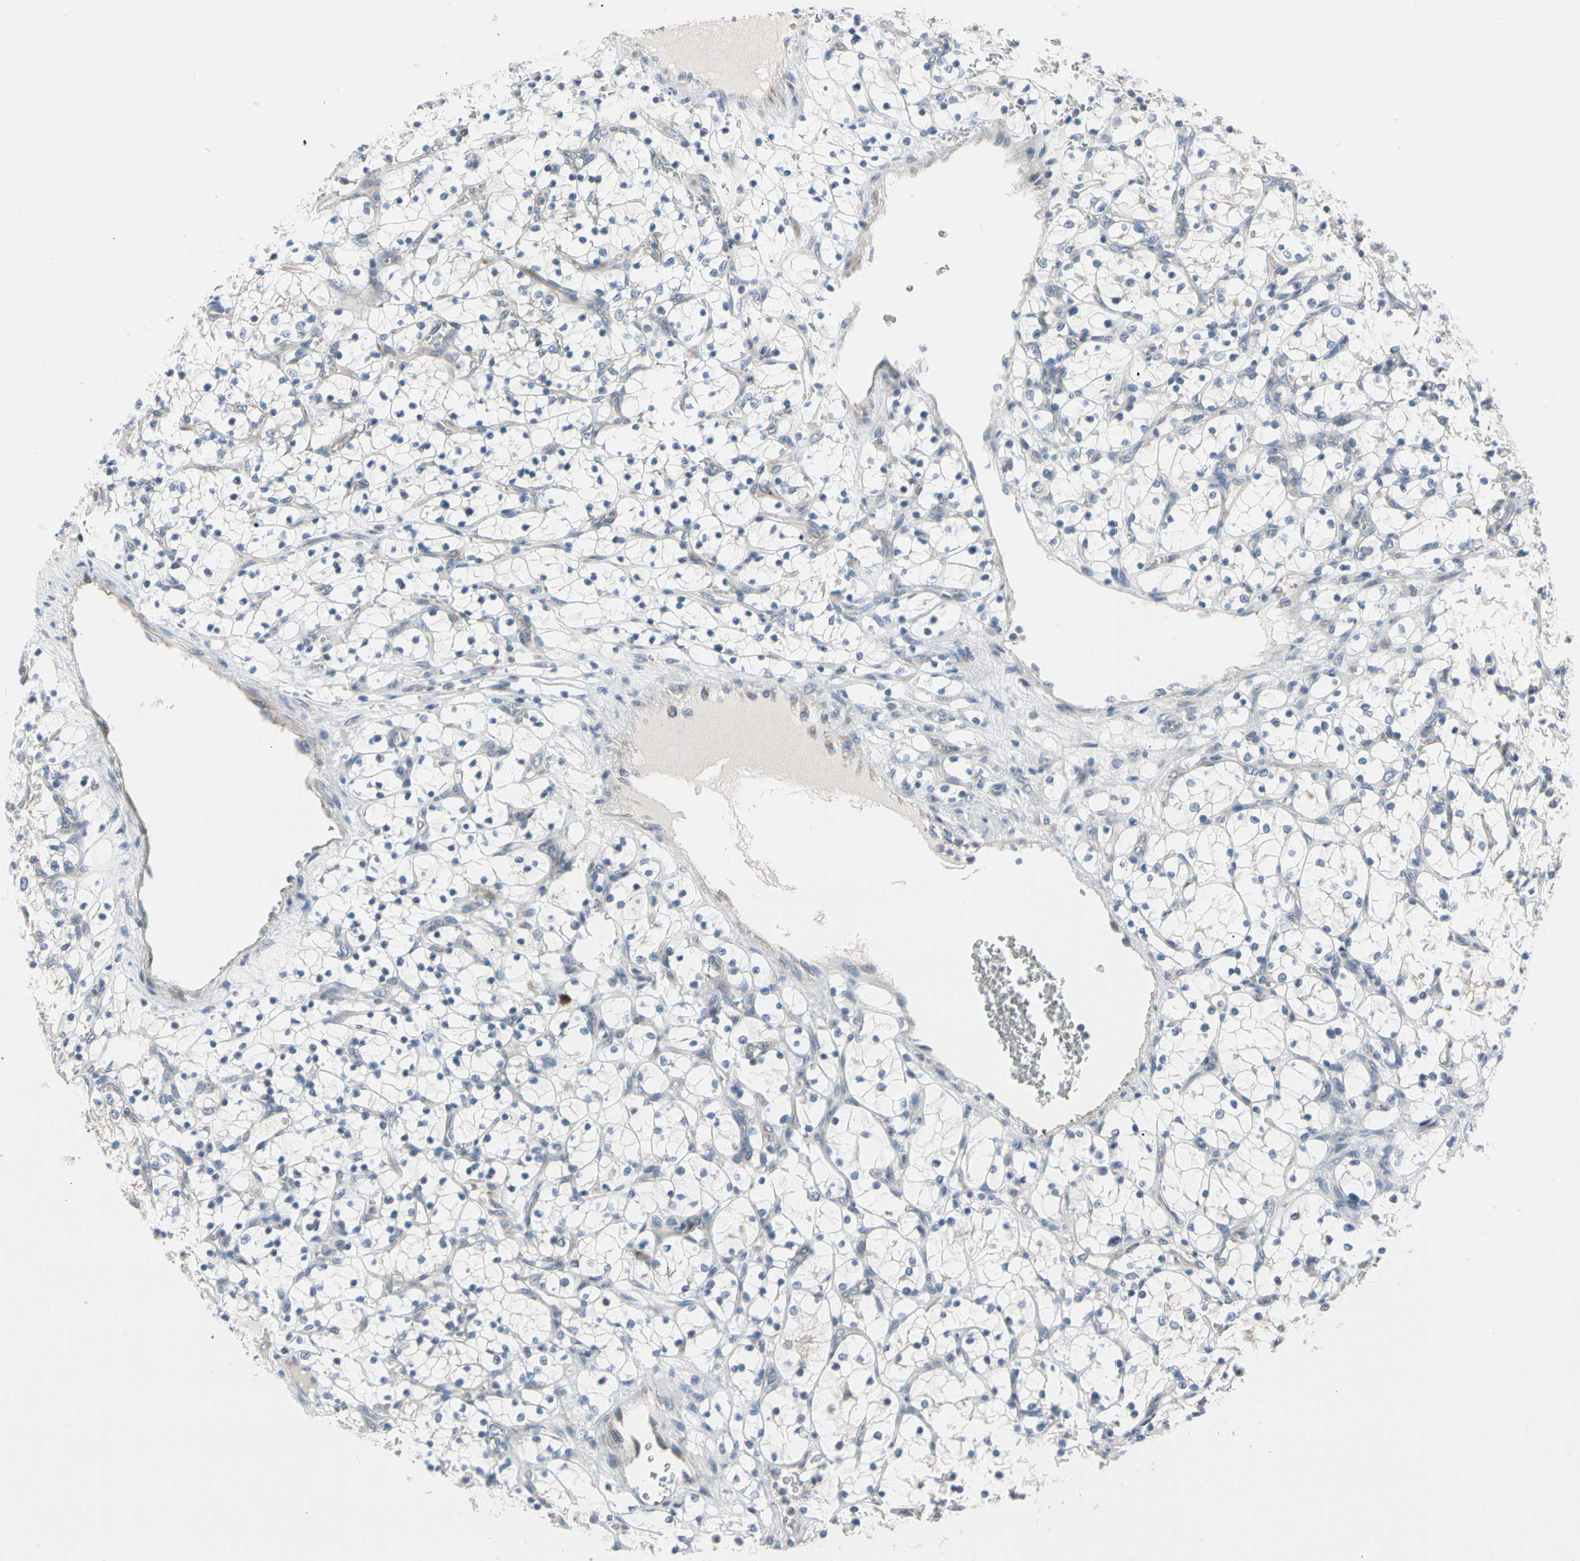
{"staining": {"intensity": "weak", "quantity": "<25%", "location": "cytoplasmic/membranous"}, "tissue": "renal cancer", "cell_type": "Tumor cells", "image_type": "cancer", "snomed": [{"axis": "morphology", "description": "Adenocarcinoma, NOS"}, {"axis": "topography", "description": "Kidney"}], "caption": "This is an IHC histopathology image of human renal cancer. There is no positivity in tumor cells.", "gene": "MARK1", "patient": {"sex": "female", "age": 69}}